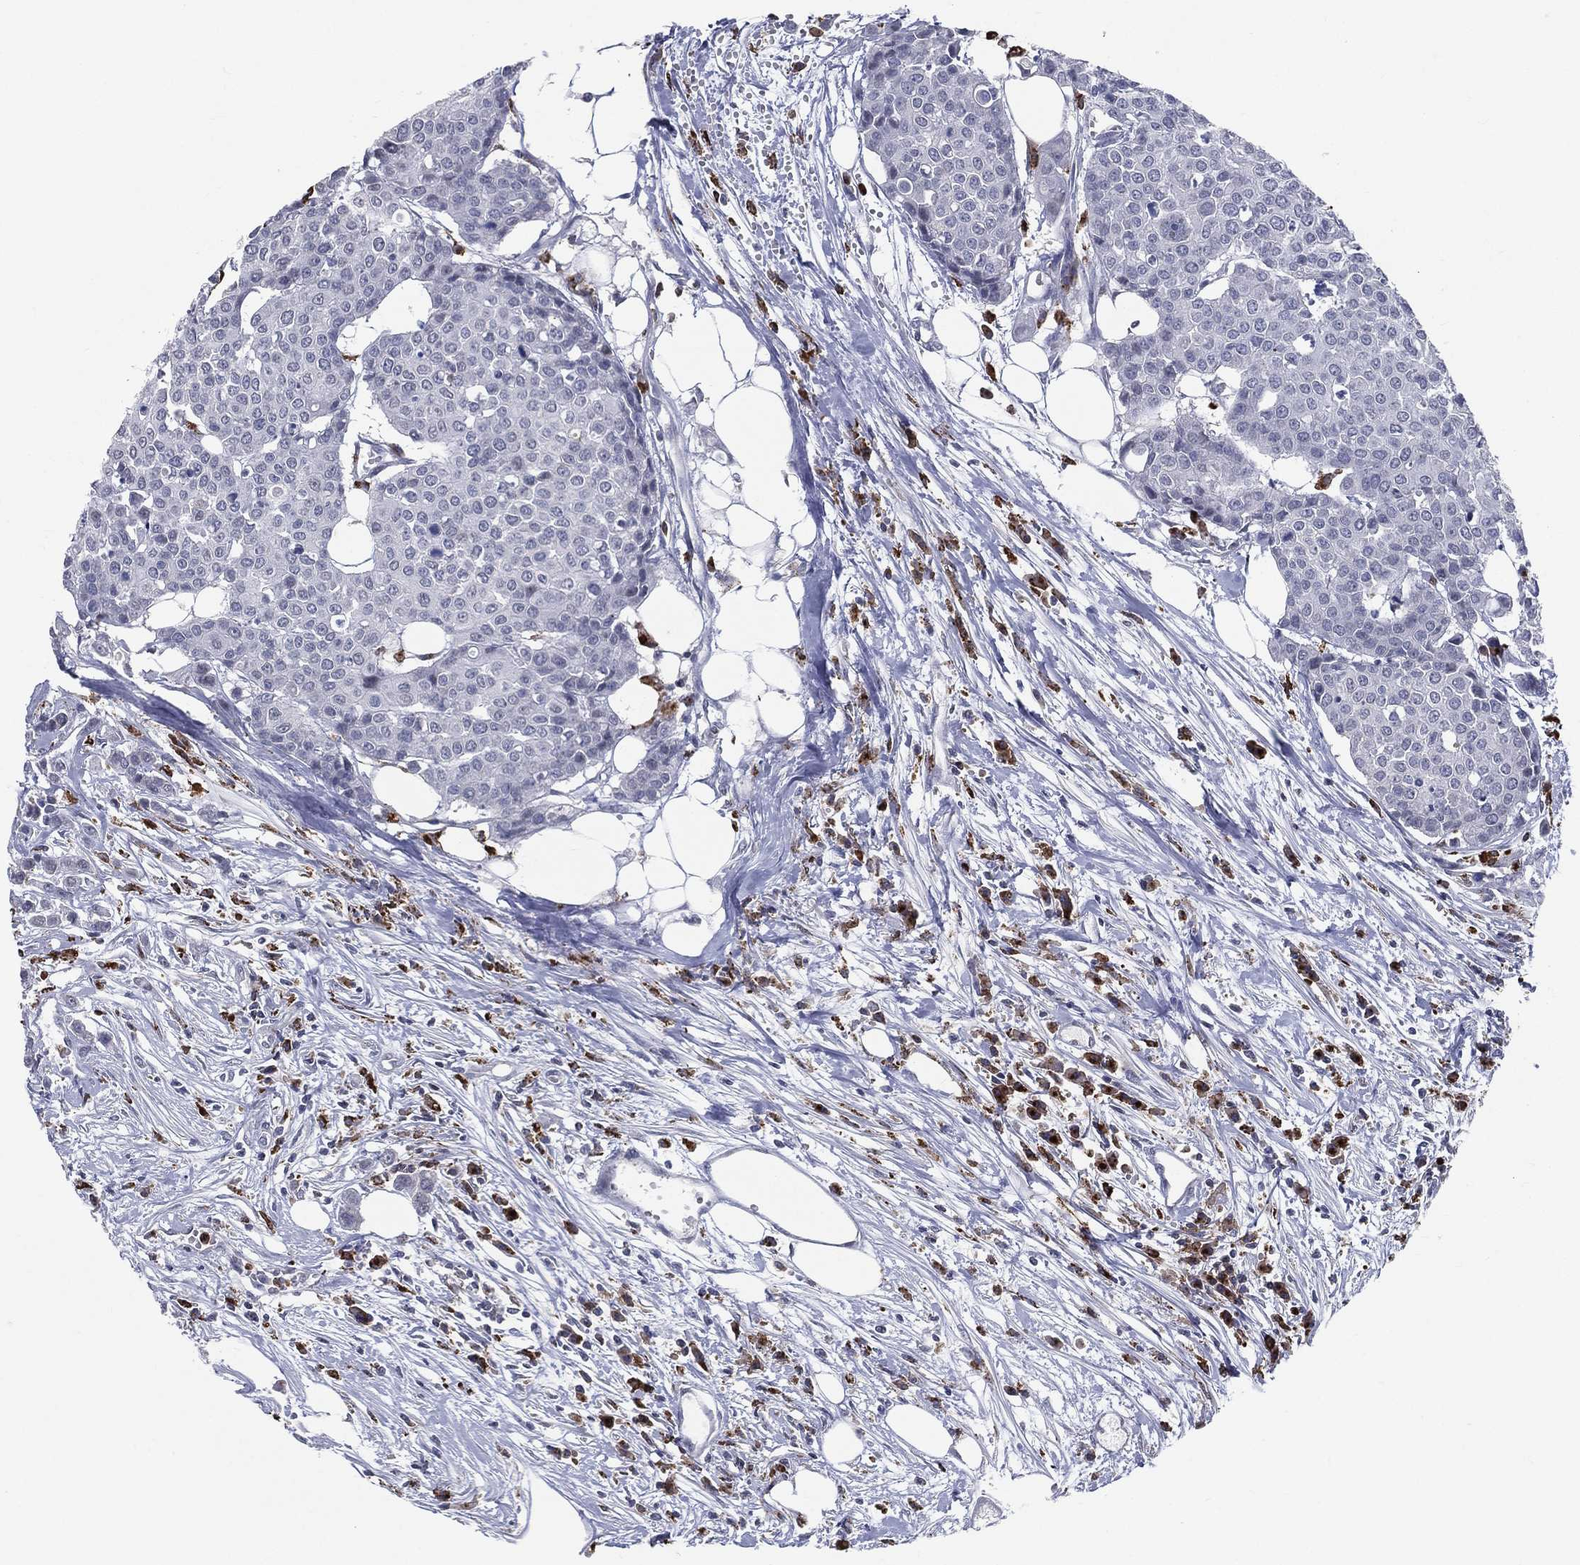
{"staining": {"intensity": "negative", "quantity": "none", "location": "none"}, "tissue": "carcinoid", "cell_type": "Tumor cells", "image_type": "cancer", "snomed": [{"axis": "morphology", "description": "Carcinoid, malignant, NOS"}, {"axis": "topography", "description": "Colon"}], "caption": "DAB immunohistochemical staining of human carcinoid demonstrates no significant positivity in tumor cells. (DAB immunohistochemistry (IHC) visualized using brightfield microscopy, high magnification).", "gene": "EVI2B", "patient": {"sex": "male", "age": 81}}